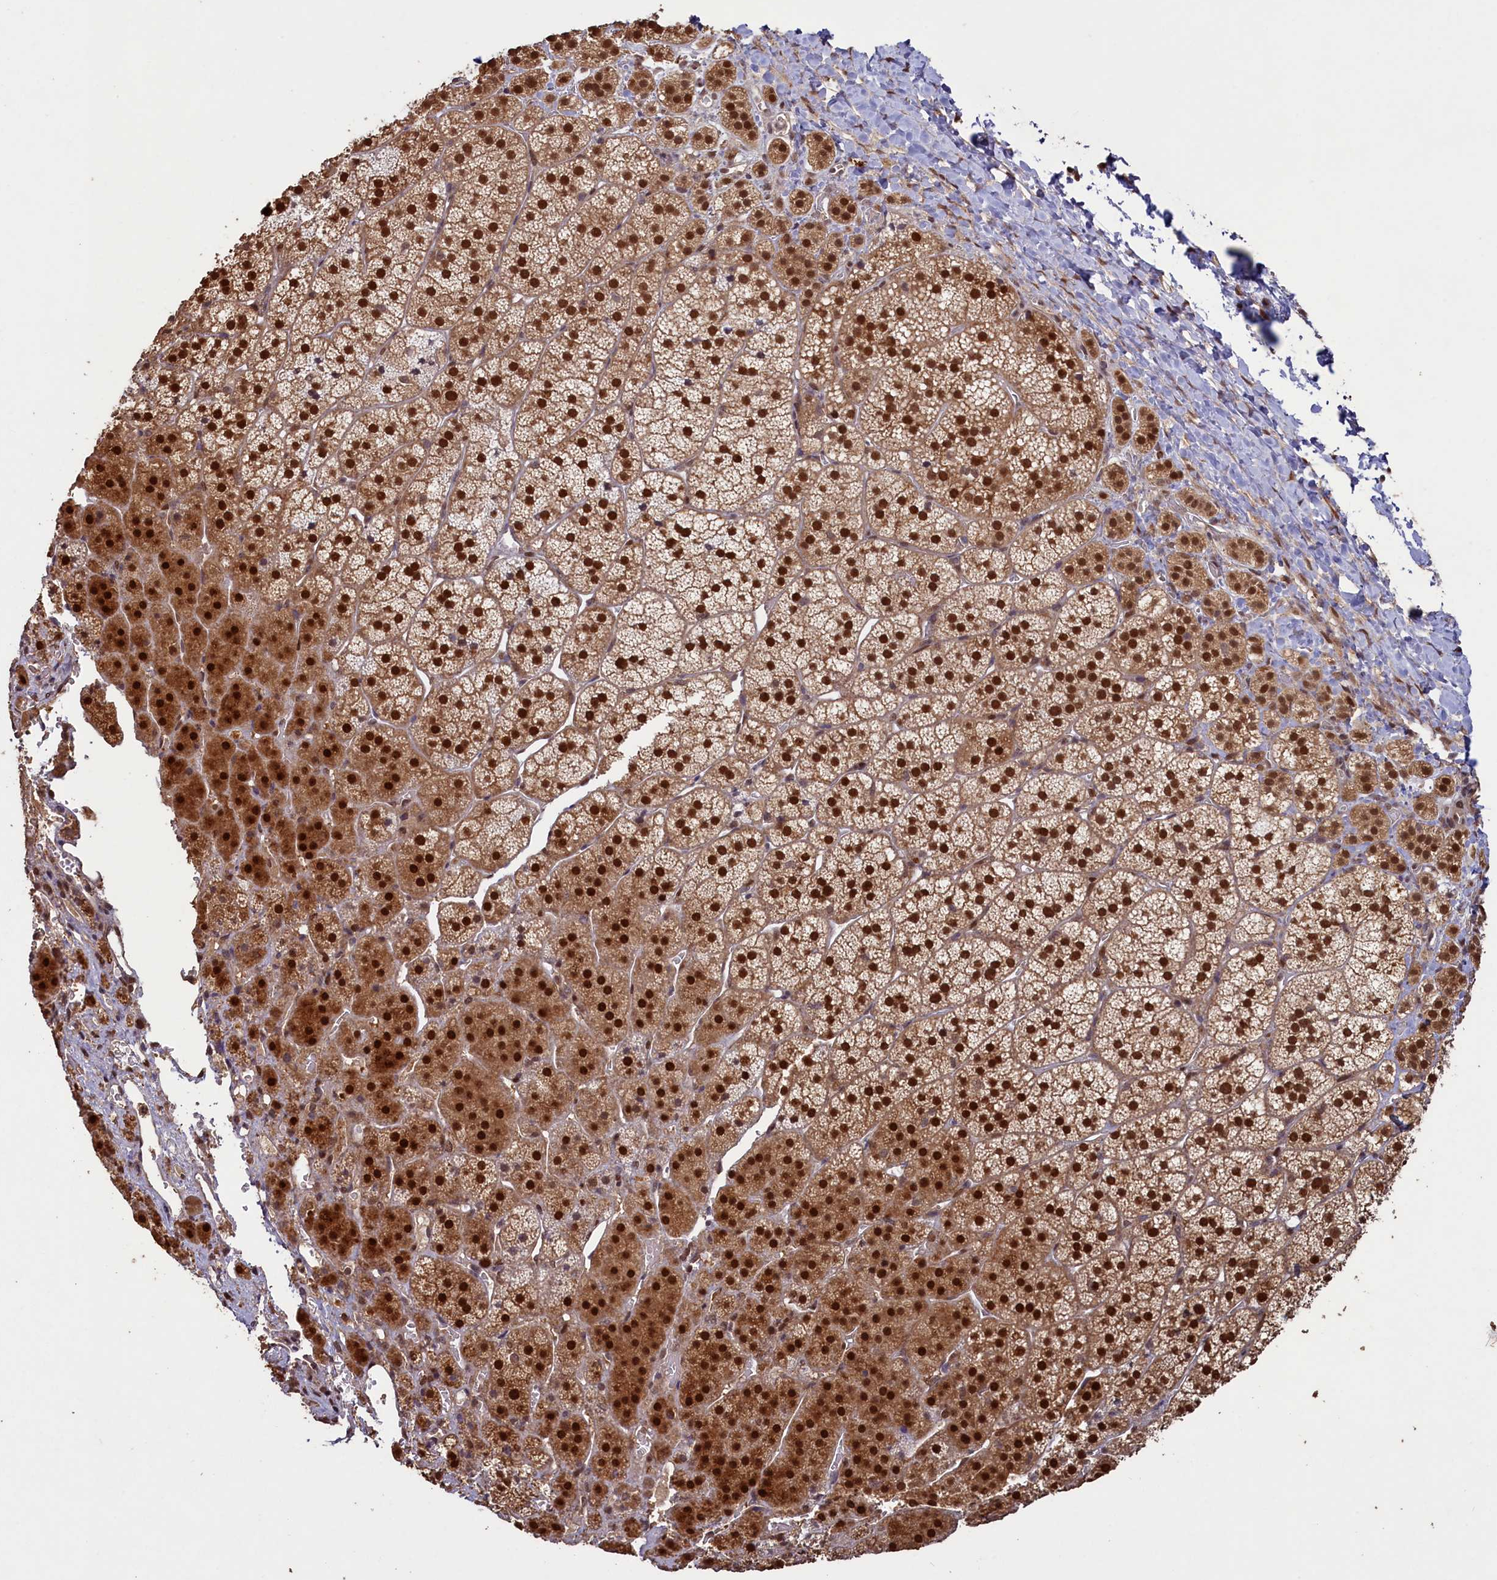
{"staining": {"intensity": "strong", "quantity": ">75%", "location": "cytoplasmic/membranous,nuclear"}, "tissue": "adrenal gland", "cell_type": "Glandular cells", "image_type": "normal", "snomed": [{"axis": "morphology", "description": "Normal tissue, NOS"}, {"axis": "topography", "description": "Adrenal gland"}], "caption": "Immunohistochemical staining of normal adrenal gland reveals strong cytoplasmic/membranous,nuclear protein expression in approximately >75% of glandular cells. Immunohistochemistry stains the protein of interest in brown and the nuclei are stained blue.", "gene": "NAE1", "patient": {"sex": "female", "age": 44}}